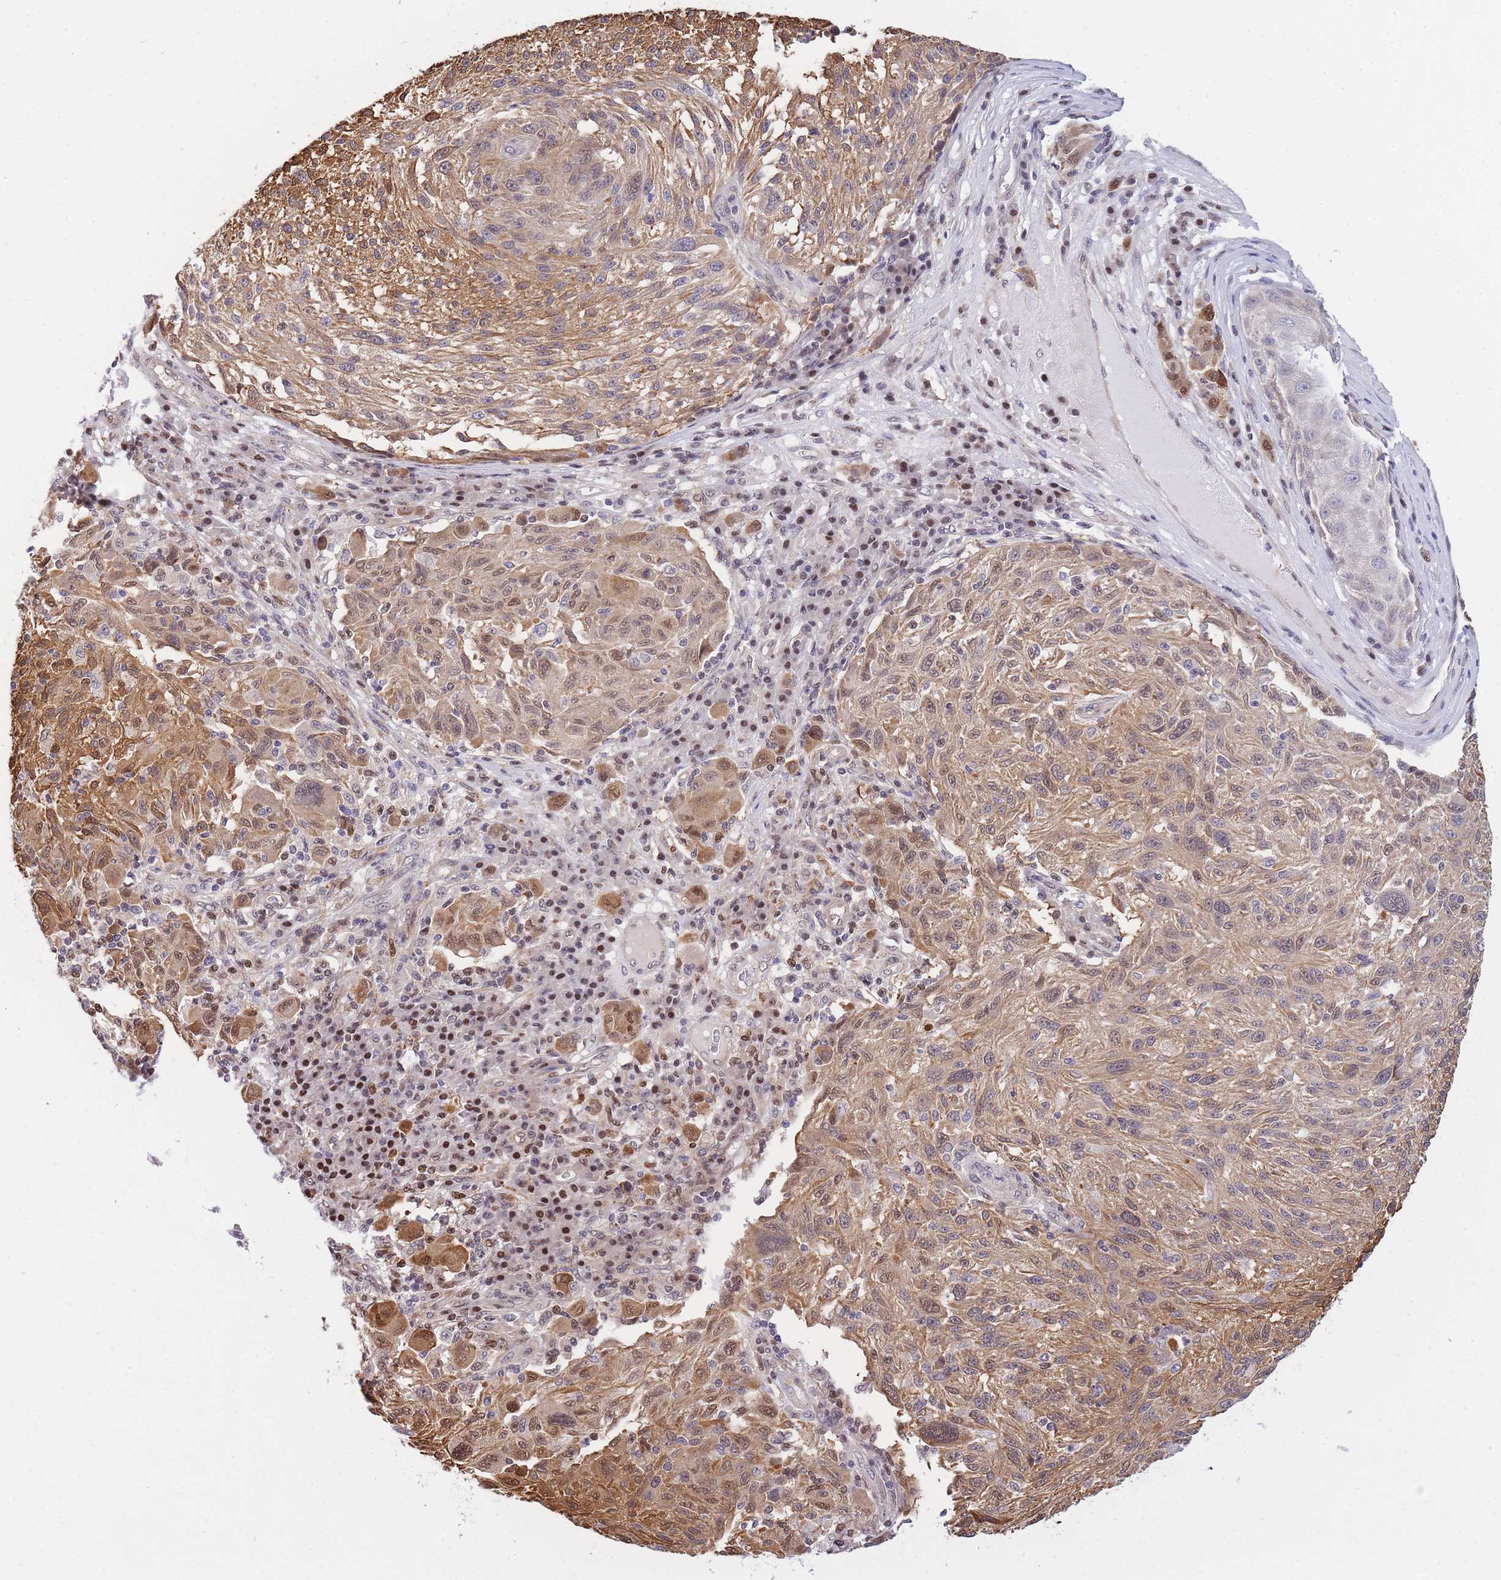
{"staining": {"intensity": "moderate", "quantity": ">75%", "location": "cytoplasmic/membranous,nuclear"}, "tissue": "melanoma", "cell_type": "Tumor cells", "image_type": "cancer", "snomed": [{"axis": "morphology", "description": "Malignant melanoma, NOS"}, {"axis": "topography", "description": "Skin"}], "caption": "Tumor cells exhibit medium levels of moderate cytoplasmic/membranous and nuclear positivity in about >75% of cells in malignant melanoma.", "gene": "CRACD", "patient": {"sex": "male", "age": 53}}